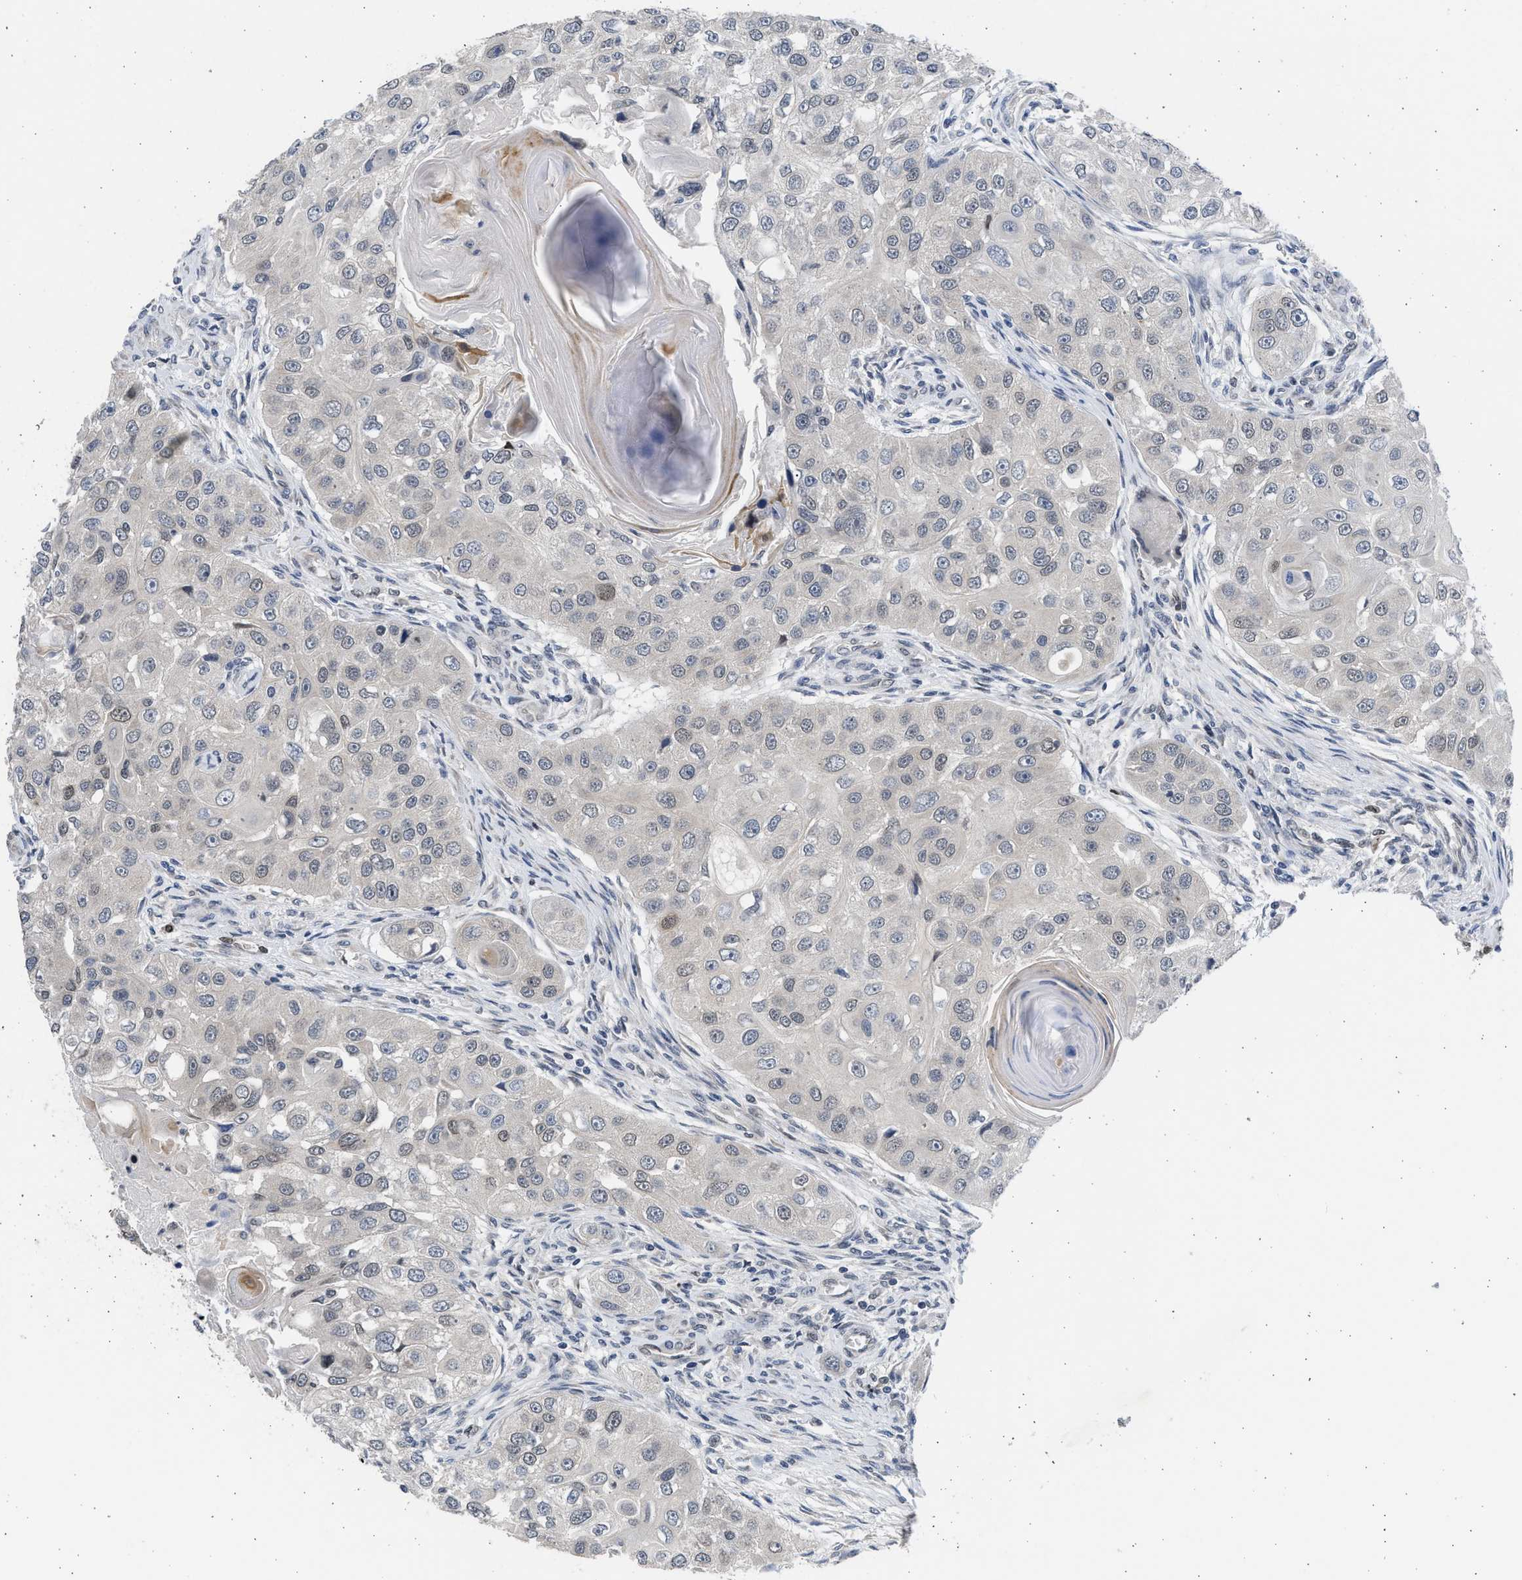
{"staining": {"intensity": "moderate", "quantity": "<25%", "location": "nuclear"}, "tissue": "head and neck cancer", "cell_type": "Tumor cells", "image_type": "cancer", "snomed": [{"axis": "morphology", "description": "Normal tissue, NOS"}, {"axis": "morphology", "description": "Squamous cell carcinoma, NOS"}, {"axis": "topography", "description": "Skeletal muscle"}, {"axis": "topography", "description": "Head-Neck"}], "caption": "Immunohistochemistry image of human head and neck cancer stained for a protein (brown), which reveals low levels of moderate nuclear positivity in approximately <25% of tumor cells.", "gene": "HMGN3", "patient": {"sex": "male", "age": 51}}